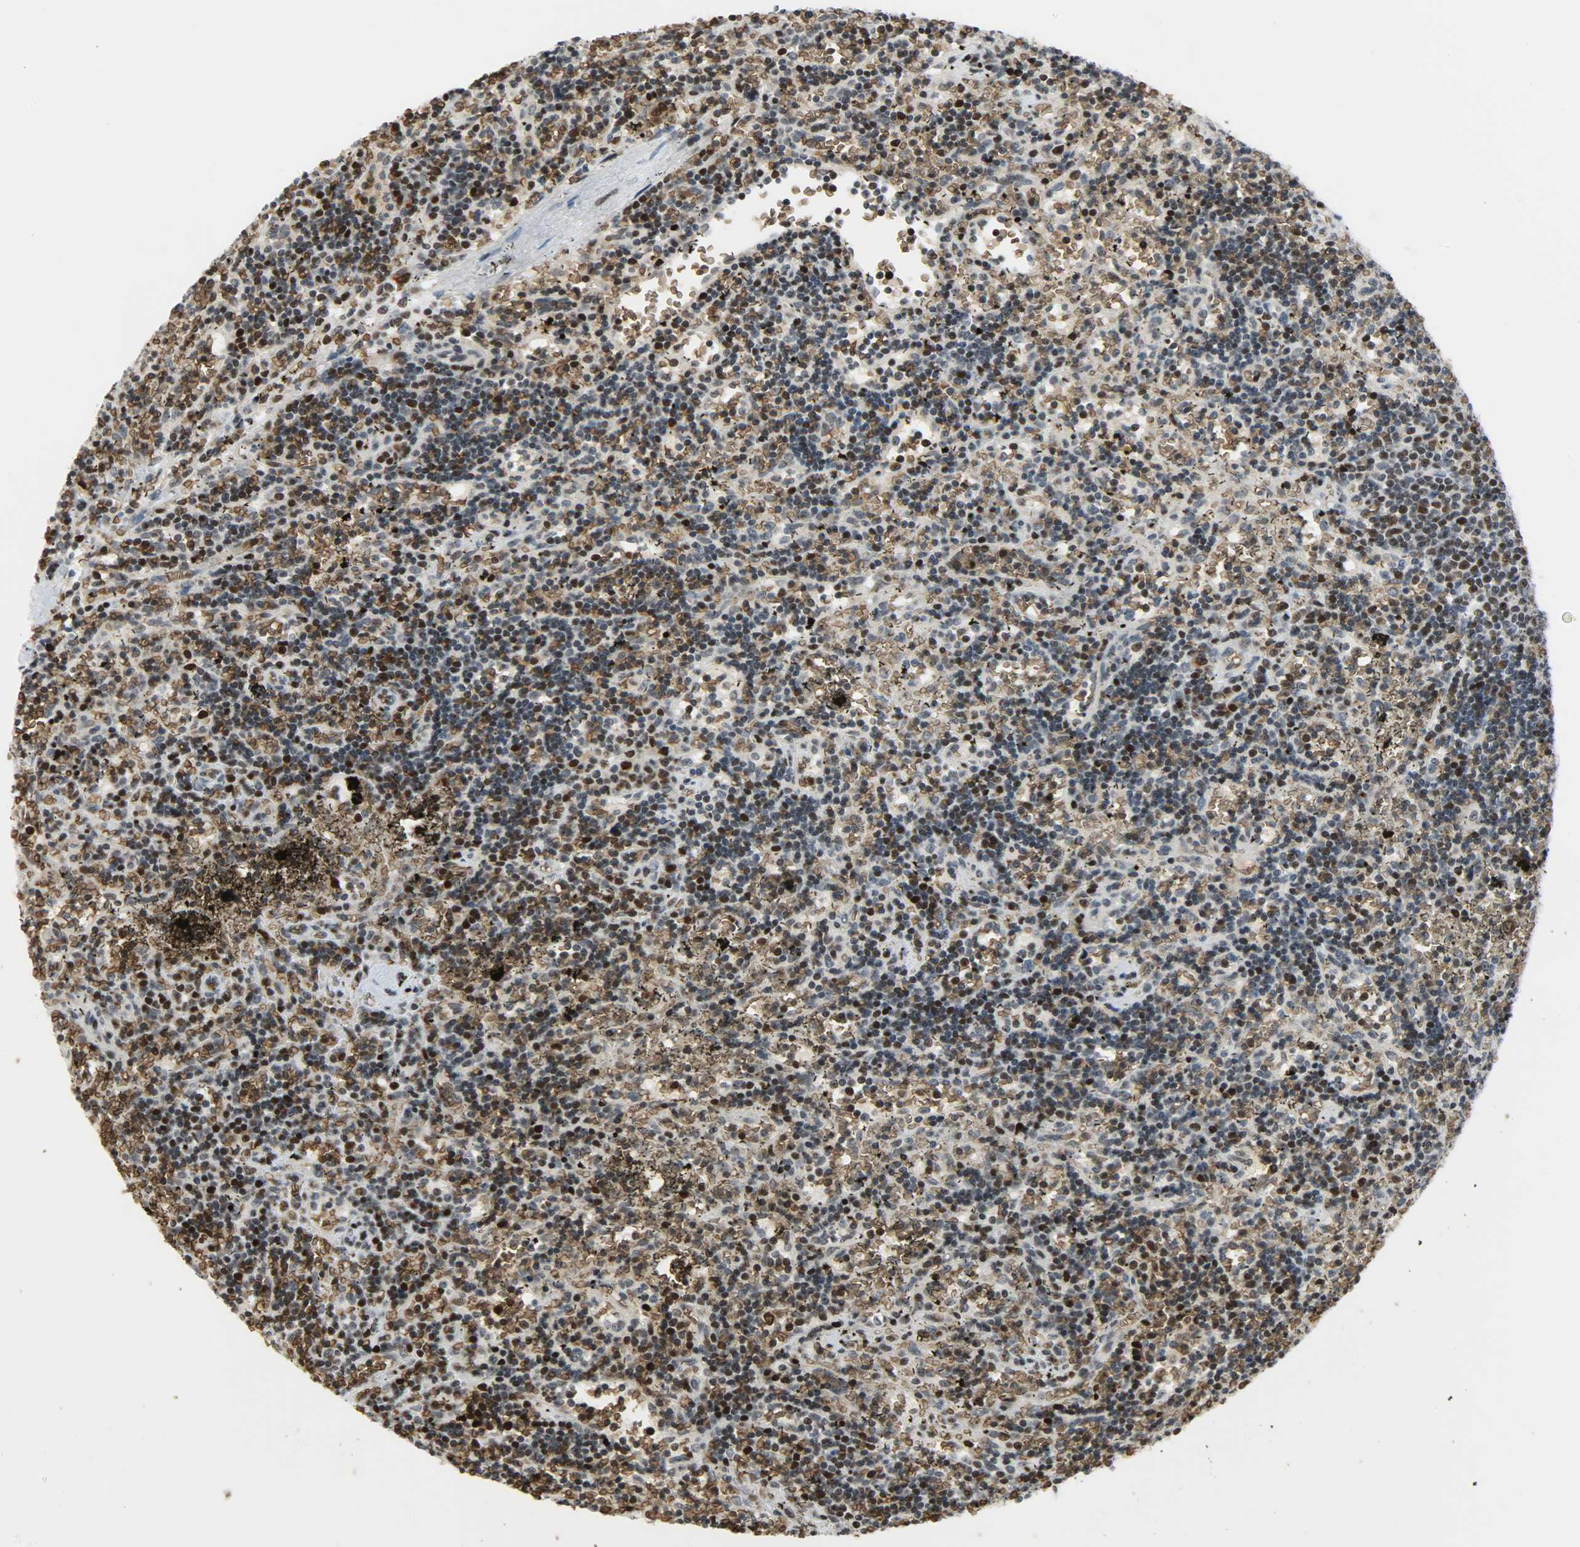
{"staining": {"intensity": "strong", "quantity": ">75%", "location": "cytoplasmic/membranous,nuclear"}, "tissue": "lymphoma", "cell_type": "Tumor cells", "image_type": "cancer", "snomed": [{"axis": "morphology", "description": "Malignant lymphoma, non-Hodgkin's type, Low grade"}, {"axis": "topography", "description": "Spleen"}], "caption": "Lymphoma stained for a protein (brown) shows strong cytoplasmic/membranous and nuclear positive expression in approximately >75% of tumor cells.", "gene": "SNAI1", "patient": {"sex": "male", "age": 60}}